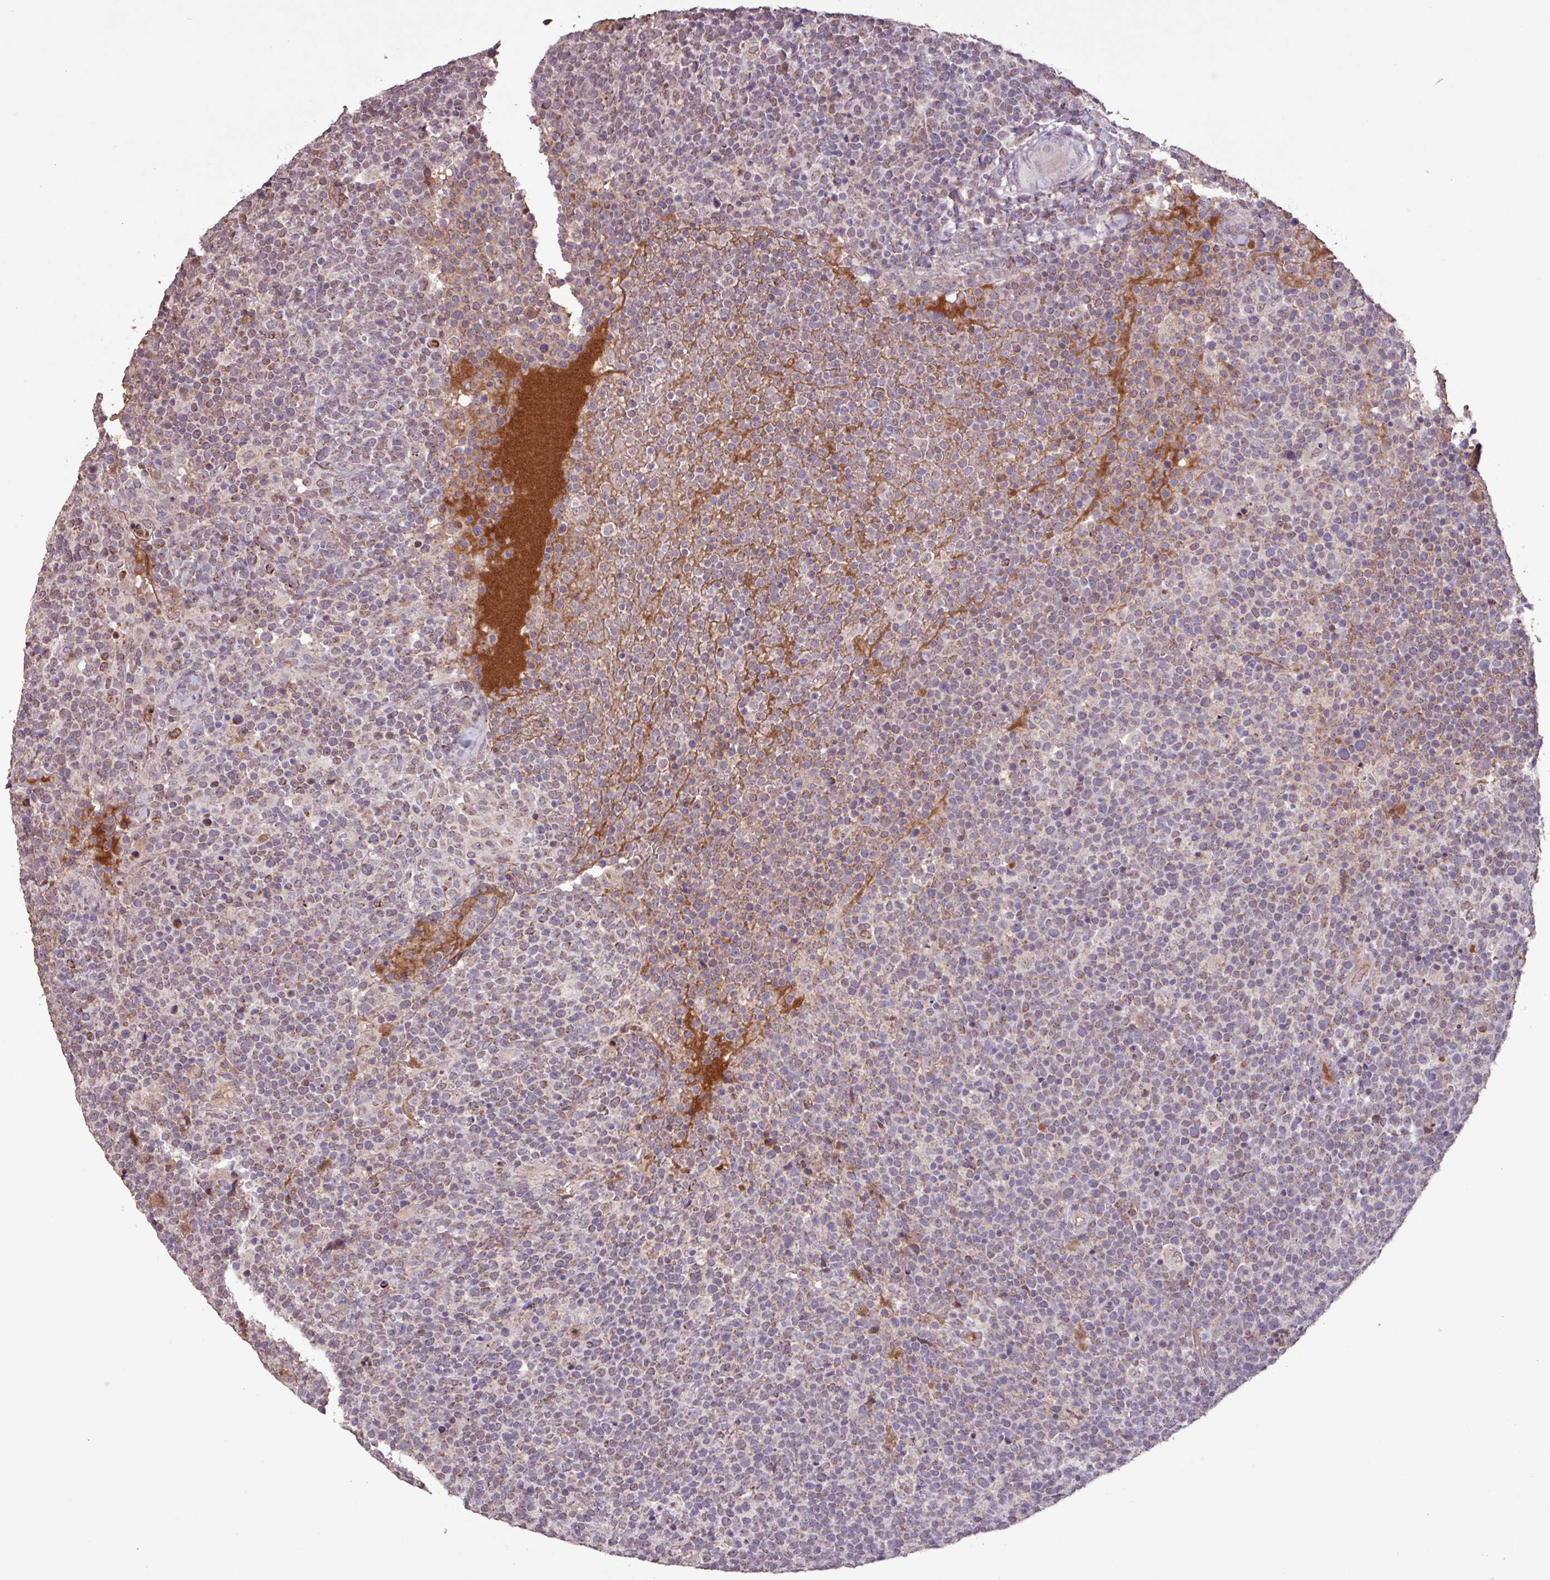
{"staining": {"intensity": "weak", "quantity": "<25%", "location": "cytoplasmic/membranous,nuclear"}, "tissue": "lymphoma", "cell_type": "Tumor cells", "image_type": "cancer", "snomed": [{"axis": "morphology", "description": "Malignant lymphoma, non-Hodgkin's type, High grade"}, {"axis": "topography", "description": "Lymph node"}], "caption": "Lymphoma was stained to show a protein in brown. There is no significant positivity in tumor cells.", "gene": "L3MBTL3", "patient": {"sex": "male", "age": 61}}